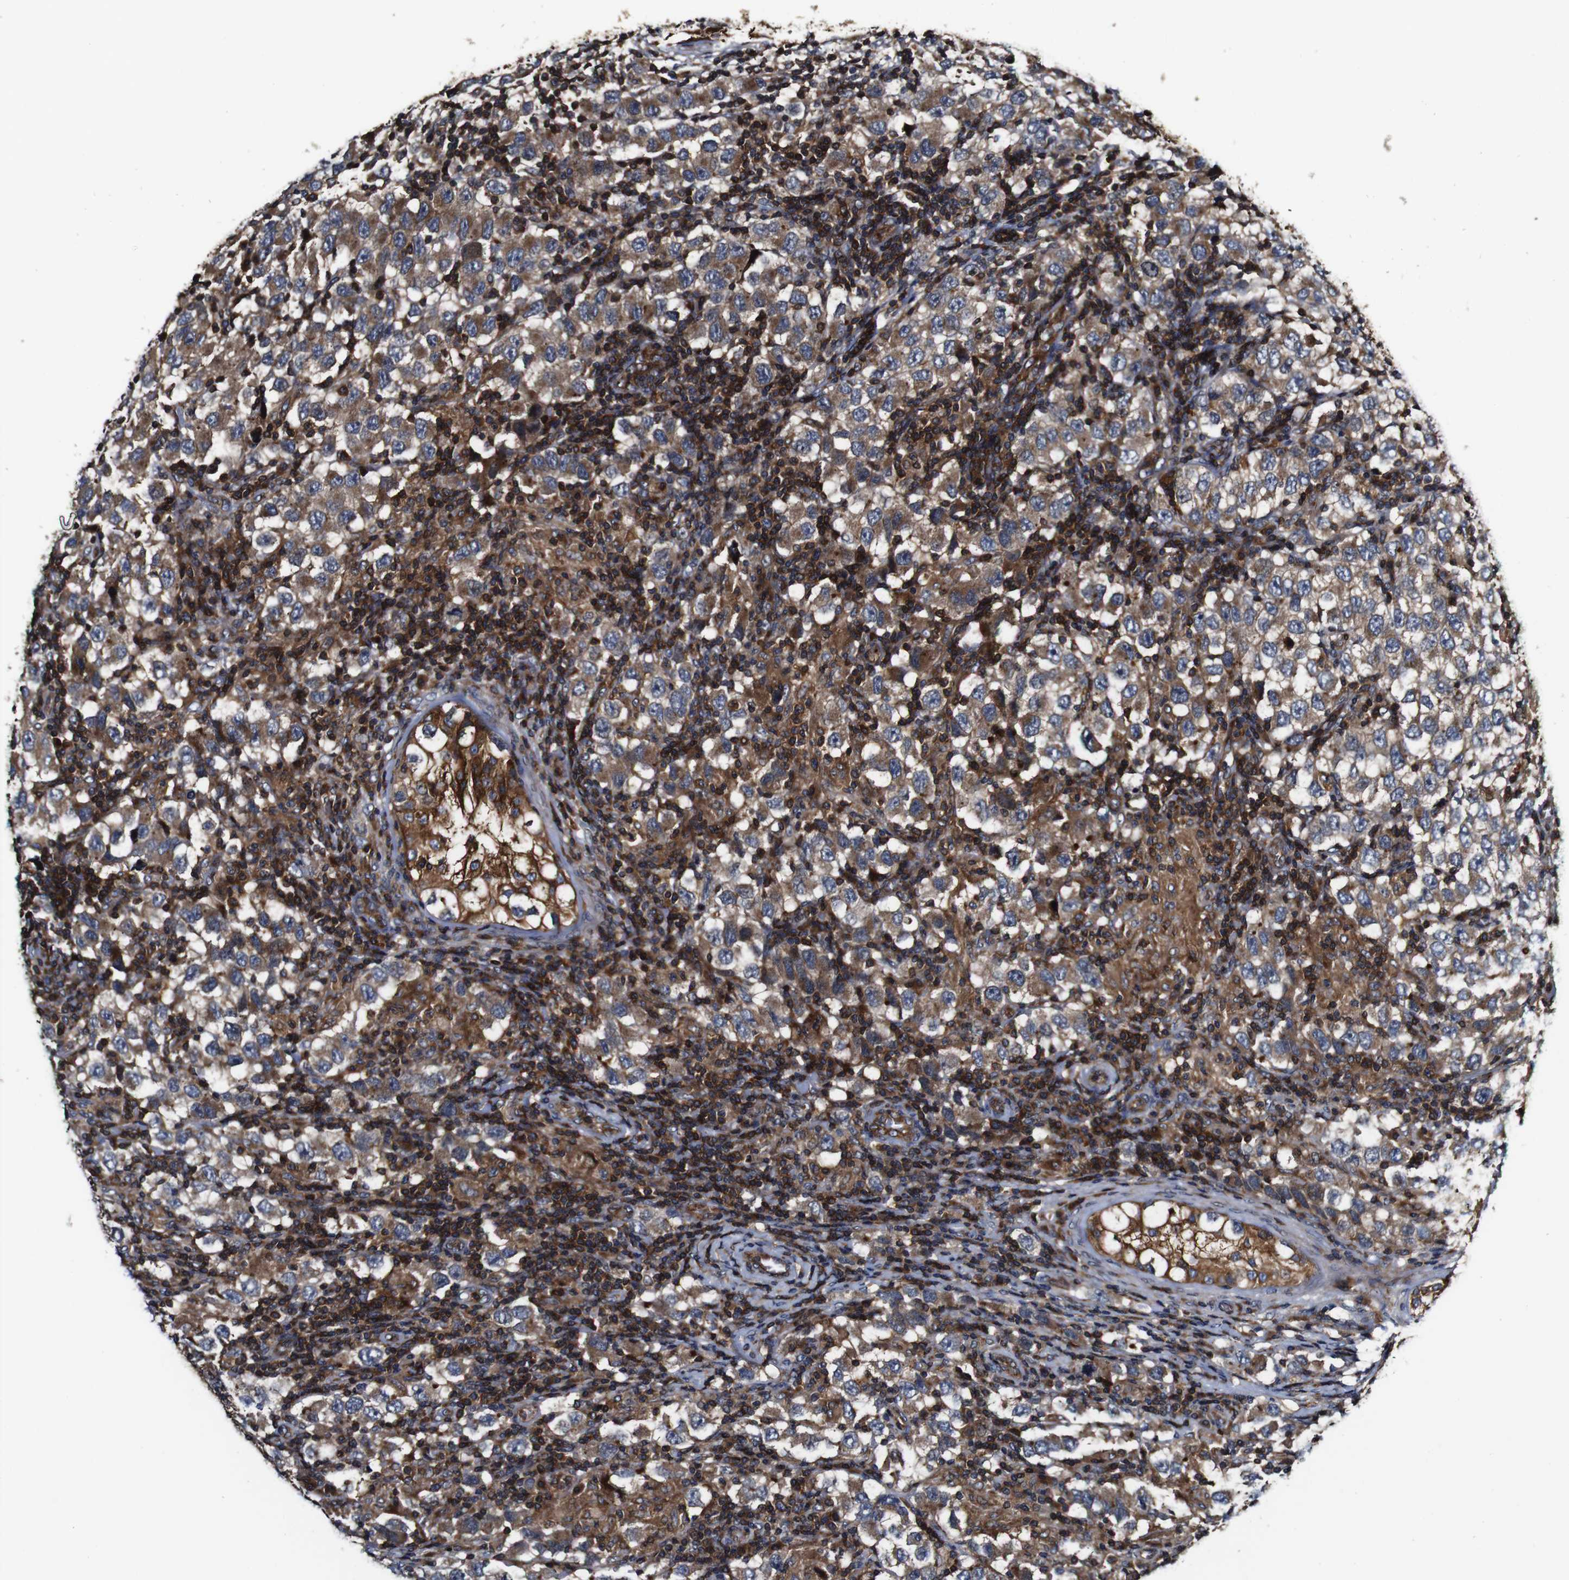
{"staining": {"intensity": "moderate", "quantity": ">75%", "location": "cytoplasmic/membranous"}, "tissue": "testis cancer", "cell_type": "Tumor cells", "image_type": "cancer", "snomed": [{"axis": "morphology", "description": "Carcinoma, Embryonal, NOS"}, {"axis": "topography", "description": "Testis"}], "caption": "Immunohistochemical staining of human testis cancer reveals moderate cytoplasmic/membranous protein positivity in about >75% of tumor cells.", "gene": "TNIK", "patient": {"sex": "male", "age": 21}}